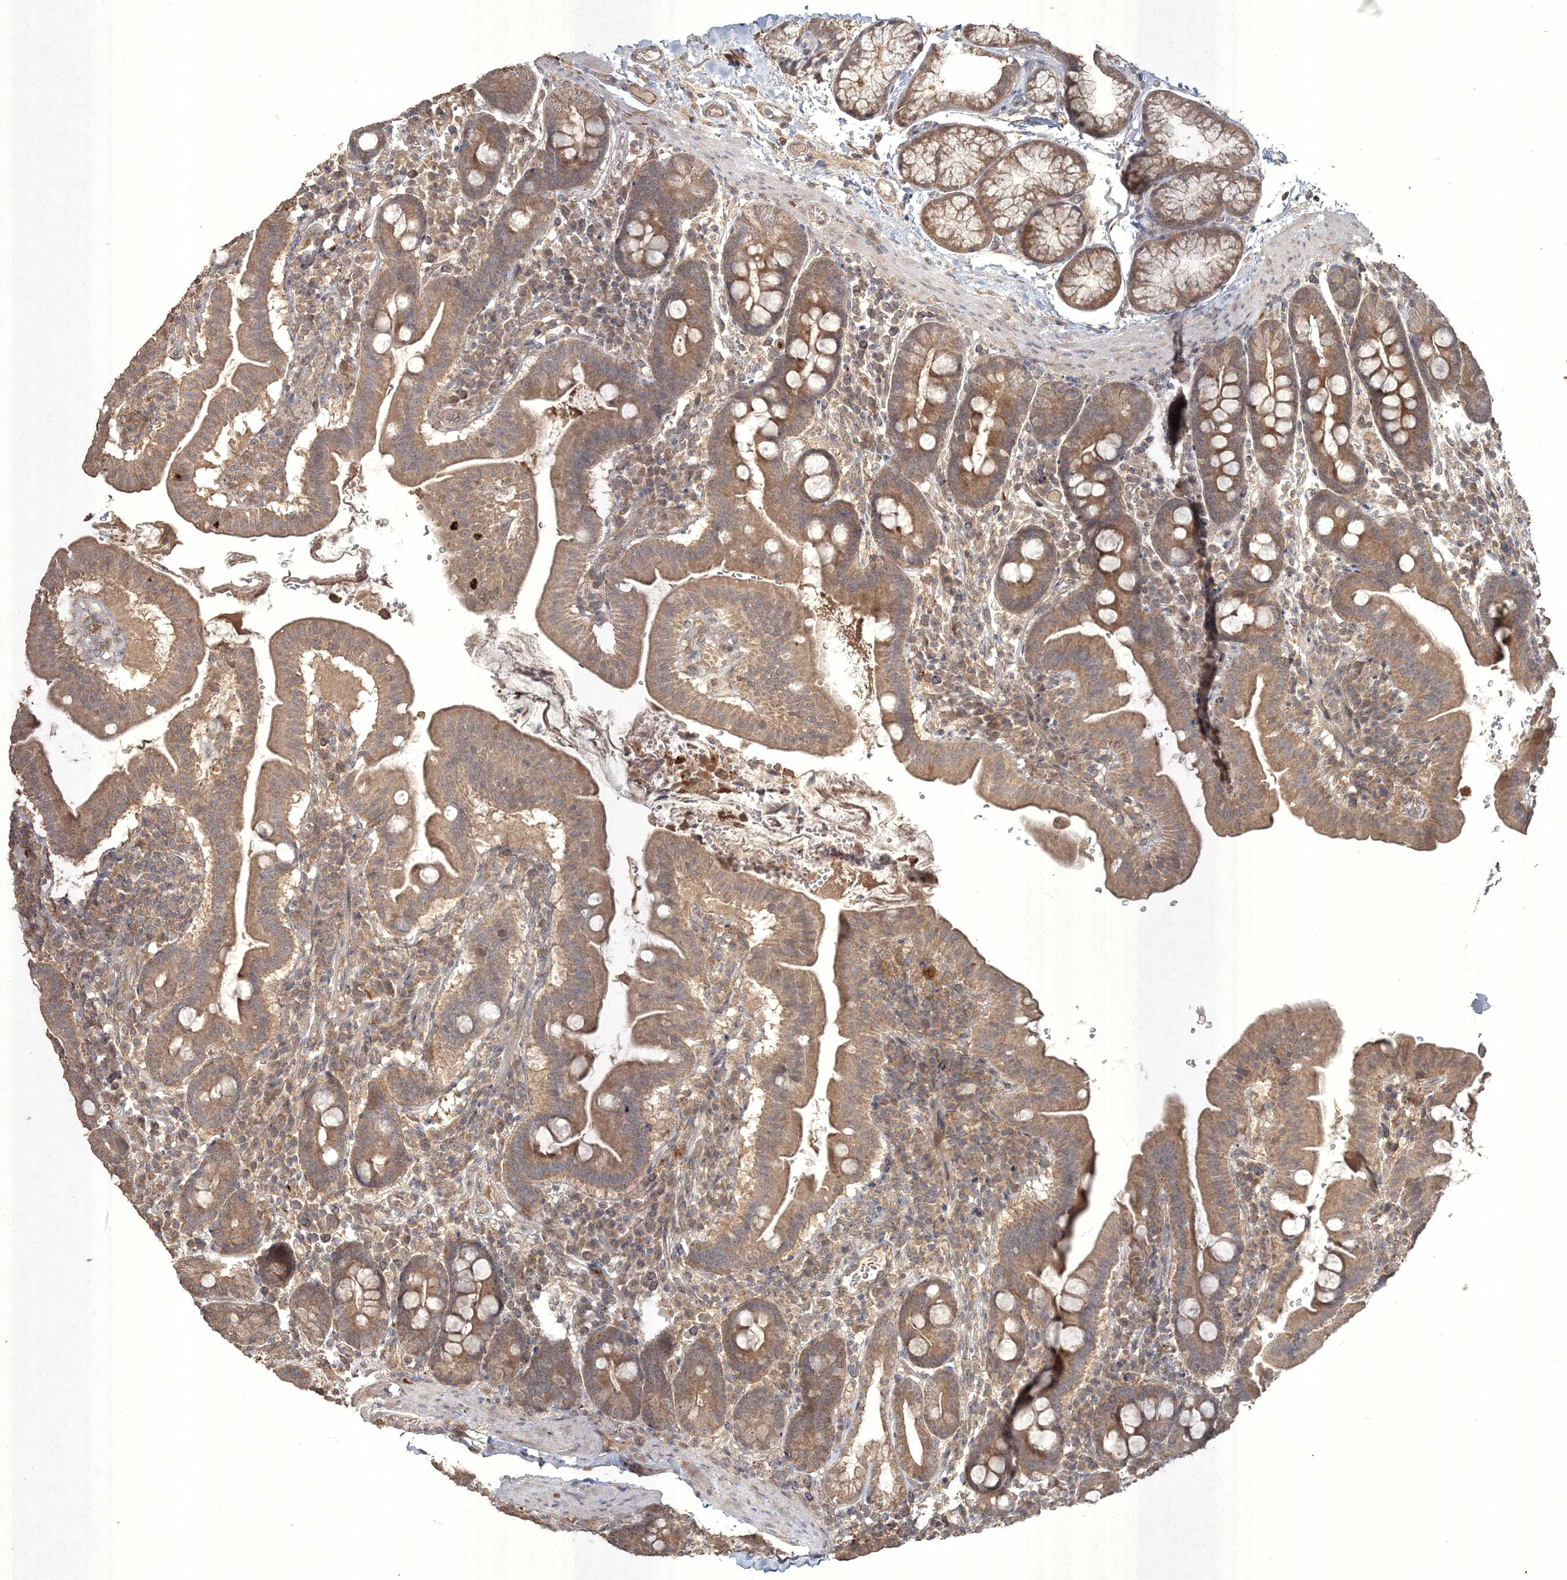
{"staining": {"intensity": "moderate", "quantity": ">75%", "location": "cytoplasmic/membranous"}, "tissue": "duodenum", "cell_type": "Glandular cells", "image_type": "normal", "snomed": [{"axis": "morphology", "description": "Normal tissue, NOS"}, {"axis": "morphology", "description": "Adenocarcinoma, NOS"}, {"axis": "topography", "description": "Pancreas"}, {"axis": "topography", "description": "Duodenum"}], "caption": "A medium amount of moderate cytoplasmic/membranous expression is appreciated in approximately >75% of glandular cells in benign duodenum. The staining is performed using DAB (3,3'-diaminobenzidine) brown chromogen to label protein expression. The nuclei are counter-stained blue using hematoxylin.", "gene": "SPRY1", "patient": {"sex": "male", "age": 50}}